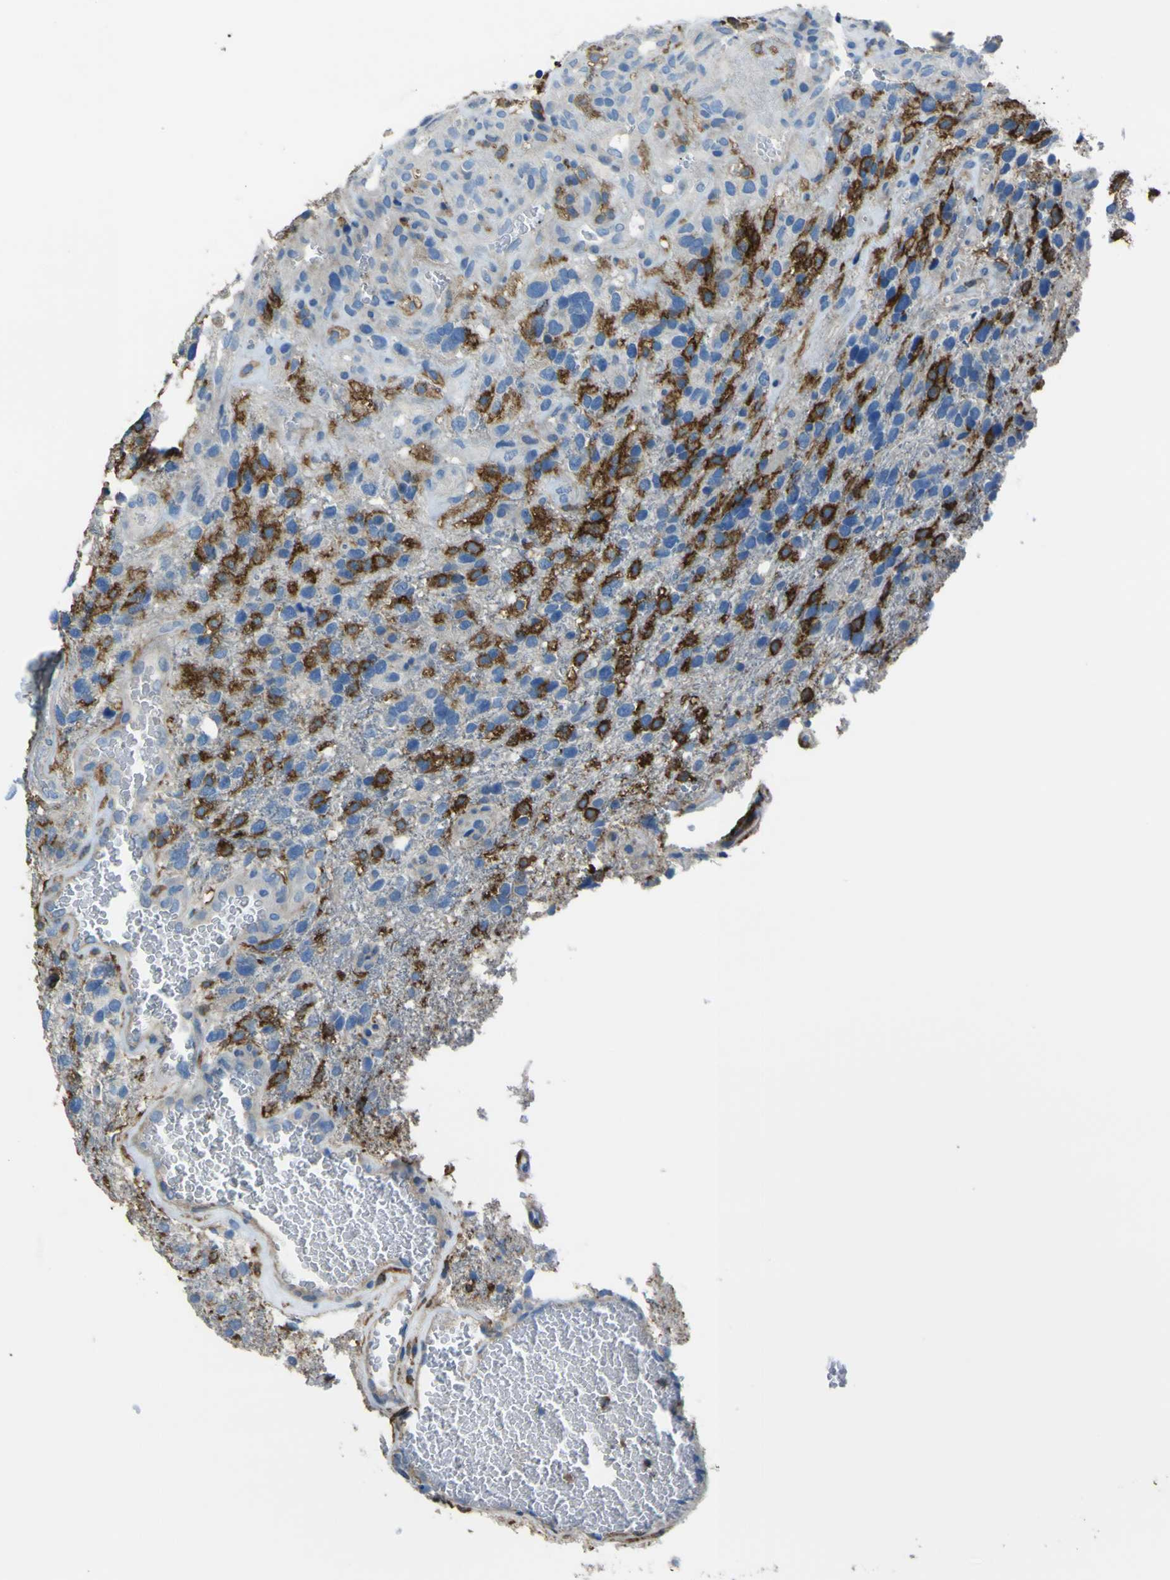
{"staining": {"intensity": "moderate", "quantity": ">75%", "location": "cytoplasmic/membranous"}, "tissue": "glioma", "cell_type": "Tumor cells", "image_type": "cancer", "snomed": [{"axis": "morphology", "description": "Glioma, malignant, High grade"}, {"axis": "topography", "description": "Brain"}], "caption": "This photomicrograph reveals malignant glioma (high-grade) stained with IHC to label a protein in brown. The cytoplasmic/membranous of tumor cells show moderate positivity for the protein. Nuclei are counter-stained blue.", "gene": "LAIR1", "patient": {"sex": "female", "age": 58}}